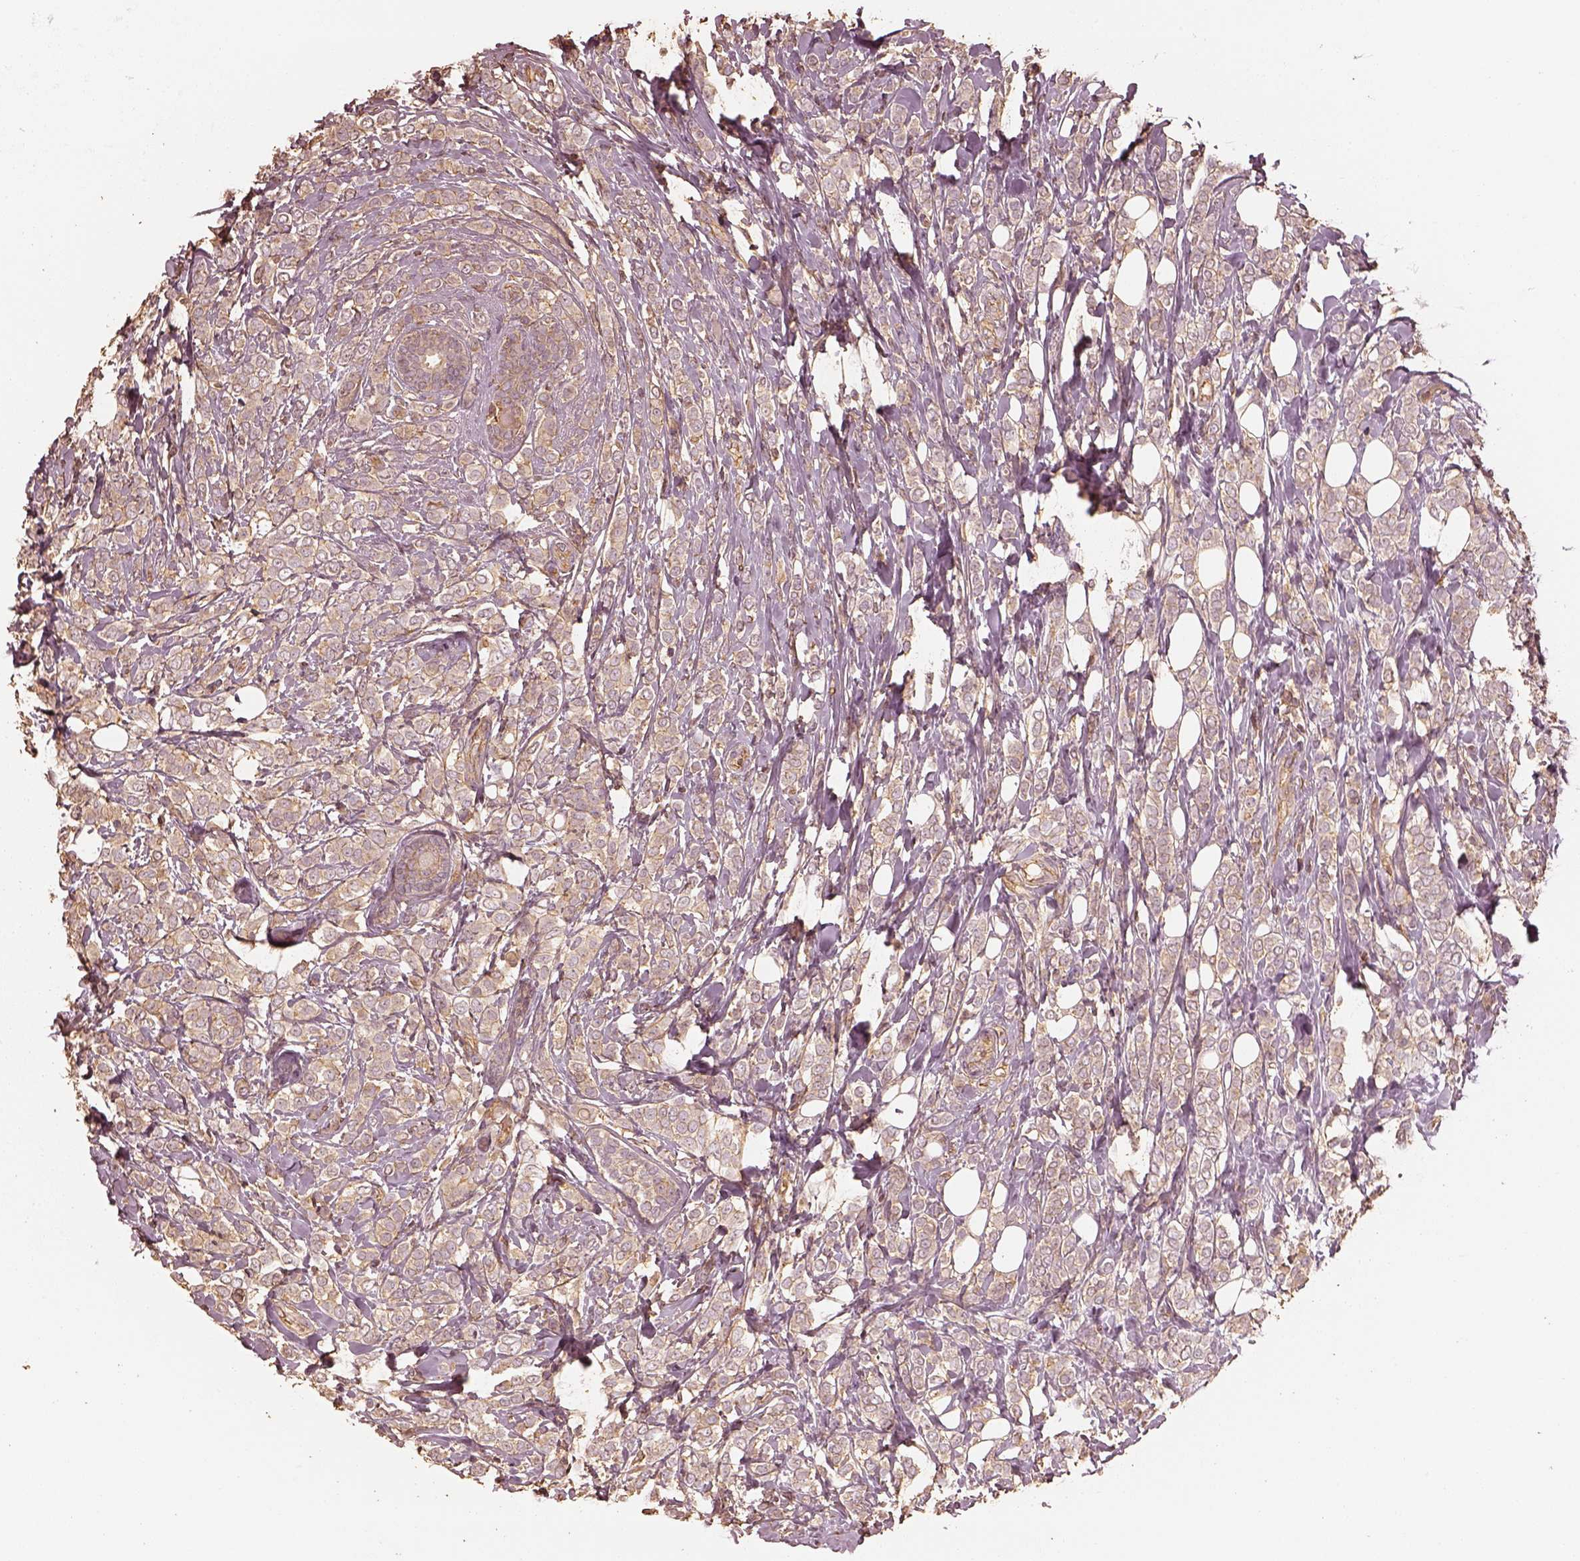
{"staining": {"intensity": "moderate", "quantity": "25%-75%", "location": "cytoplasmic/membranous"}, "tissue": "breast cancer", "cell_type": "Tumor cells", "image_type": "cancer", "snomed": [{"axis": "morphology", "description": "Lobular carcinoma"}, {"axis": "topography", "description": "Breast"}], "caption": "Breast cancer (lobular carcinoma) stained with a protein marker shows moderate staining in tumor cells.", "gene": "WDR7", "patient": {"sex": "female", "age": 49}}